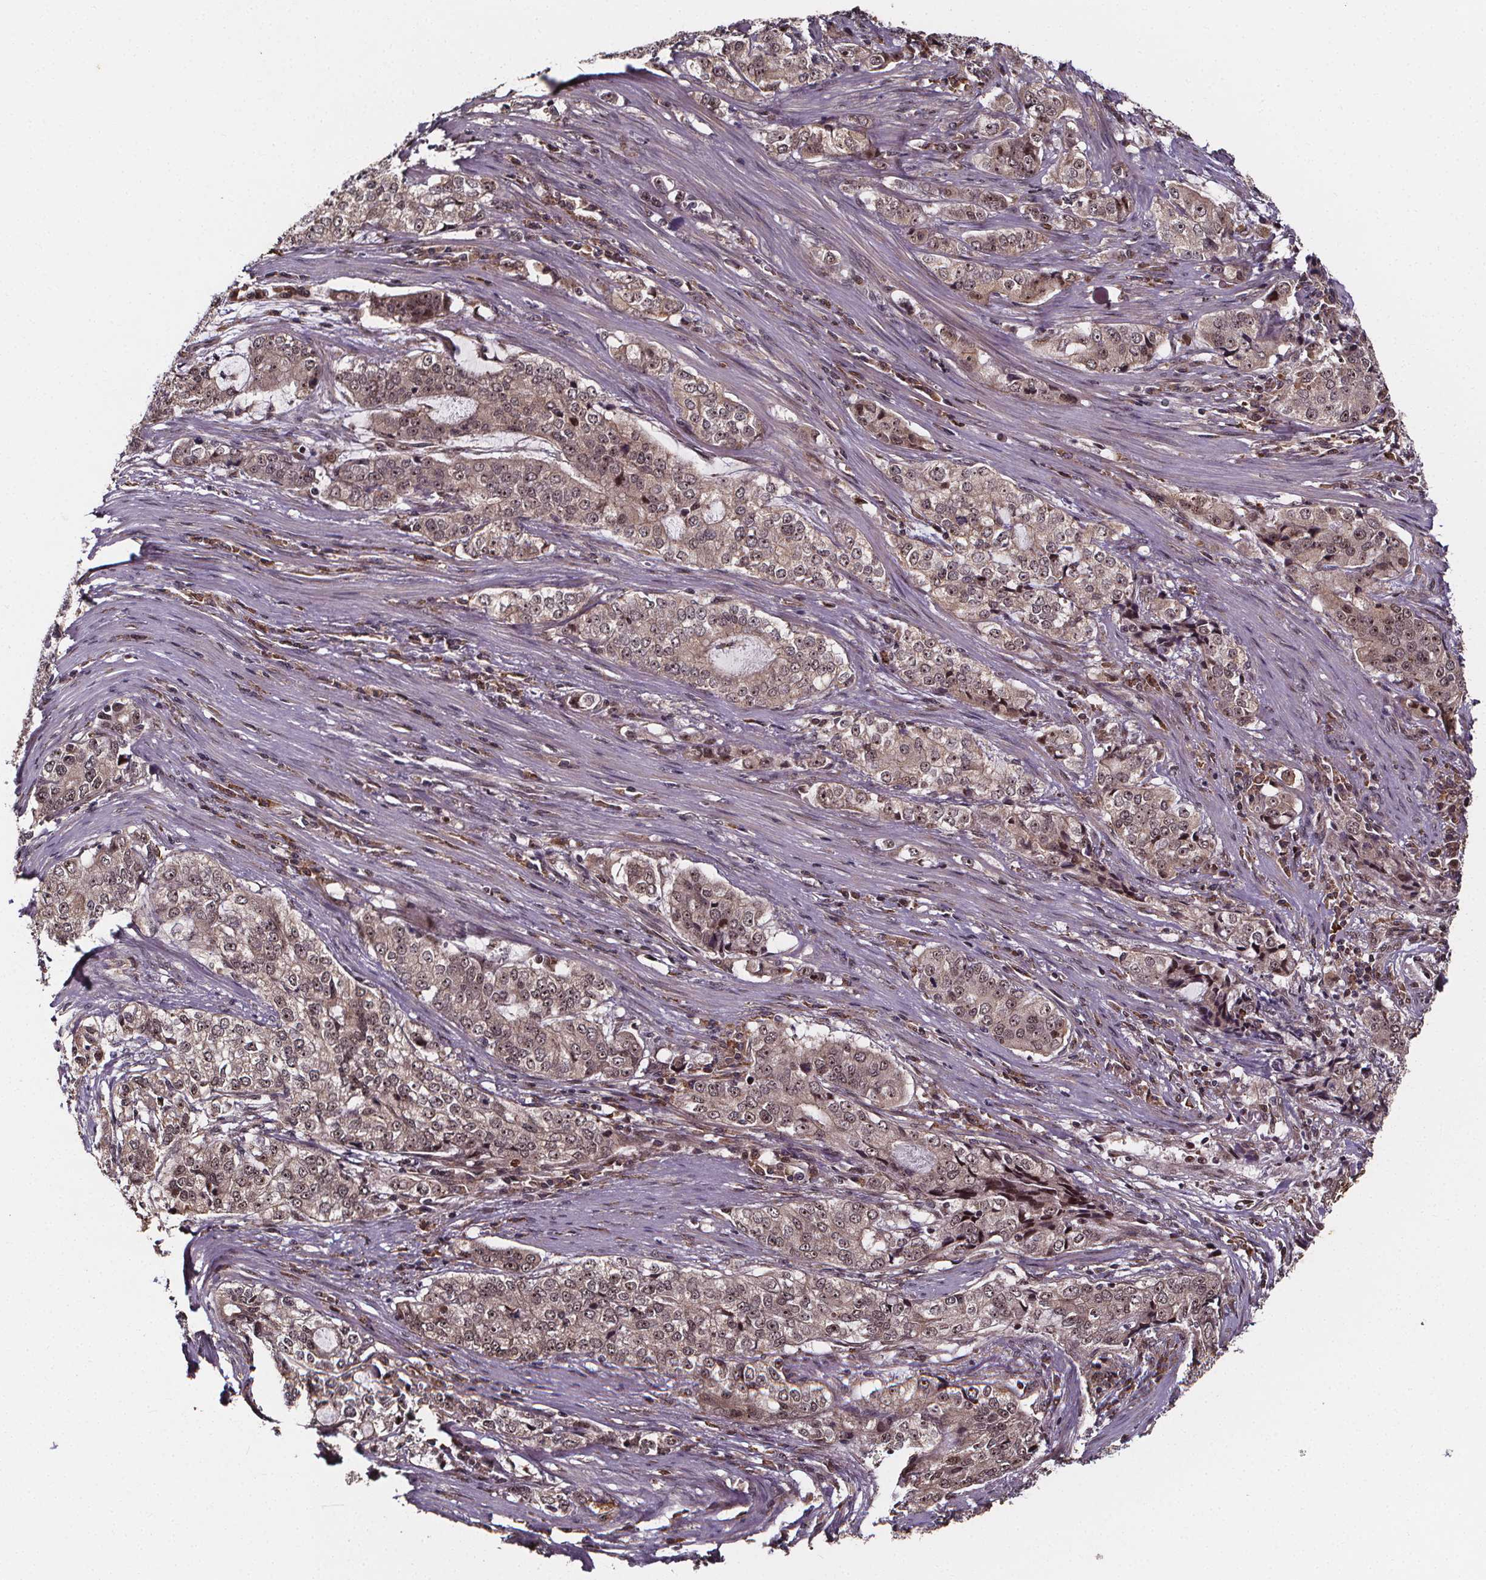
{"staining": {"intensity": "weak", "quantity": "25%-75%", "location": "cytoplasmic/membranous,nuclear"}, "tissue": "stomach cancer", "cell_type": "Tumor cells", "image_type": "cancer", "snomed": [{"axis": "morphology", "description": "Adenocarcinoma, NOS"}, {"axis": "topography", "description": "Stomach, lower"}], "caption": "This photomicrograph shows stomach cancer (adenocarcinoma) stained with immunohistochemistry to label a protein in brown. The cytoplasmic/membranous and nuclear of tumor cells show weak positivity for the protein. Nuclei are counter-stained blue.", "gene": "DDIT3", "patient": {"sex": "female", "age": 72}}